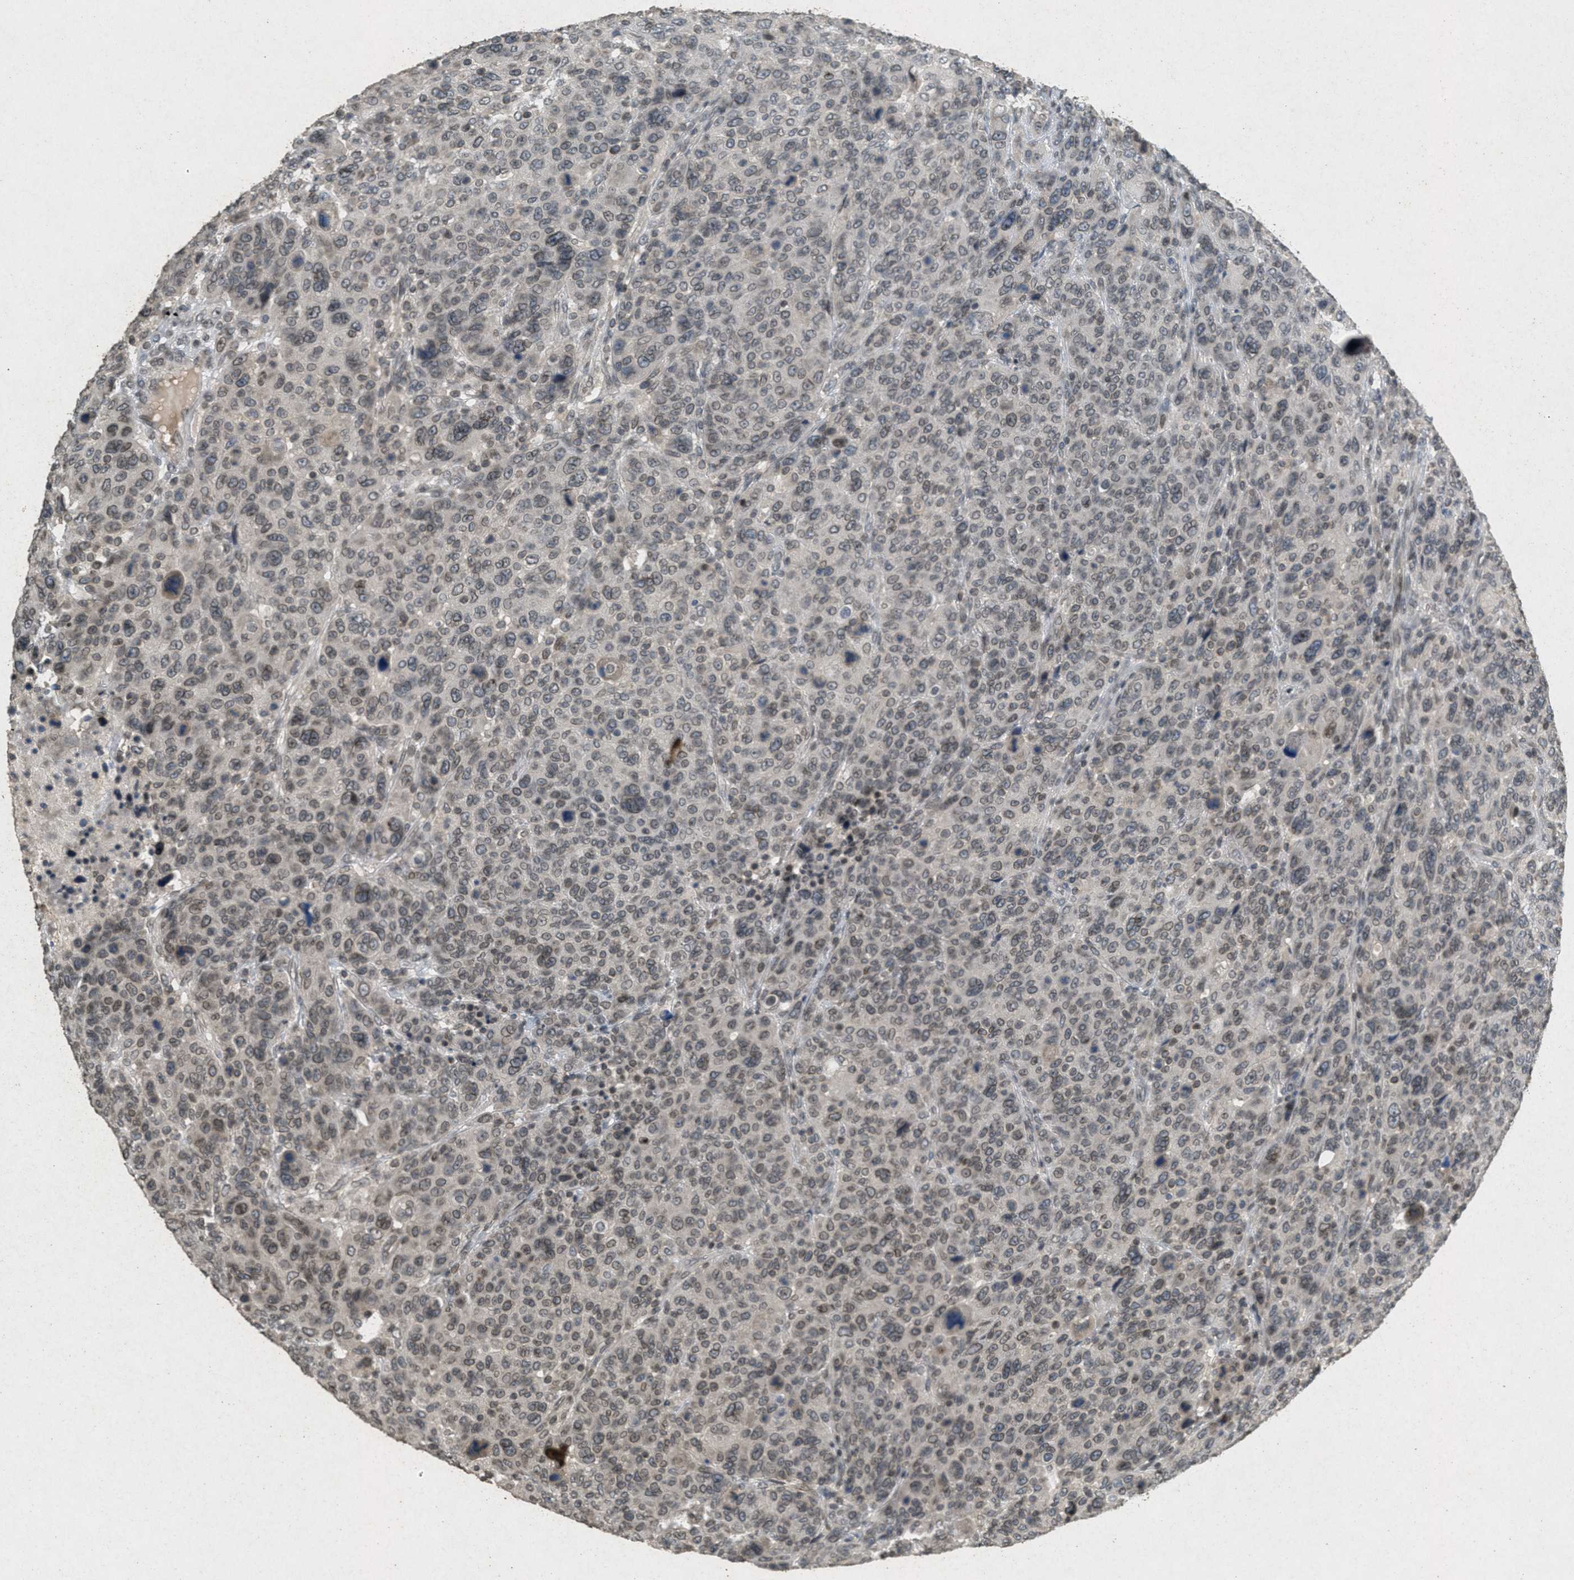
{"staining": {"intensity": "moderate", "quantity": "25%-75%", "location": "cytoplasmic/membranous,nuclear"}, "tissue": "breast cancer", "cell_type": "Tumor cells", "image_type": "cancer", "snomed": [{"axis": "morphology", "description": "Duct carcinoma"}, {"axis": "topography", "description": "Breast"}], "caption": "Tumor cells show moderate cytoplasmic/membranous and nuclear expression in approximately 25%-75% of cells in breast cancer. (DAB (3,3'-diaminobenzidine) = brown stain, brightfield microscopy at high magnification).", "gene": "ABHD6", "patient": {"sex": "female", "age": 37}}